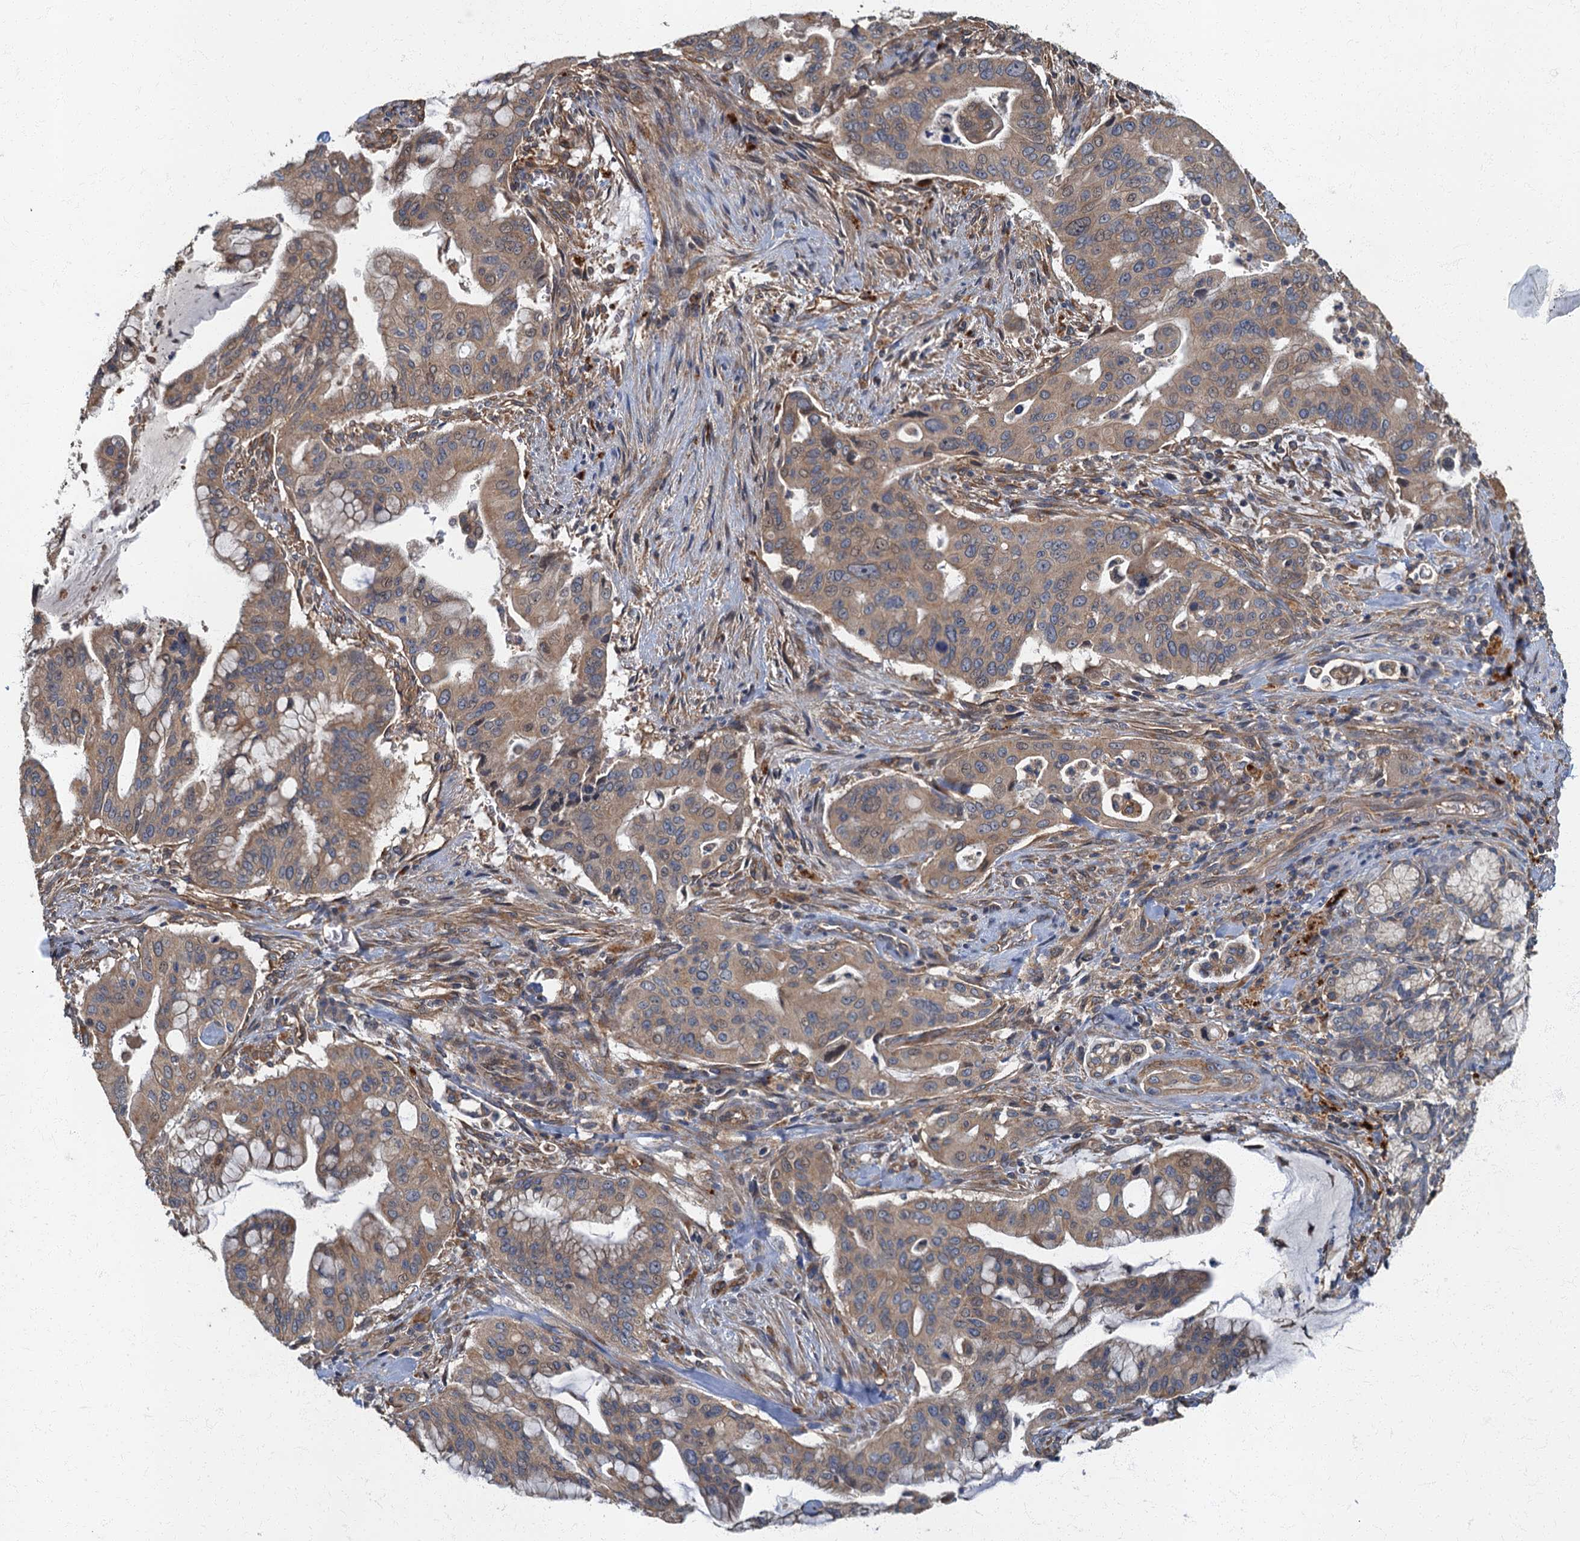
{"staining": {"intensity": "weak", "quantity": ">75%", "location": "cytoplasmic/membranous"}, "tissue": "pancreatic cancer", "cell_type": "Tumor cells", "image_type": "cancer", "snomed": [{"axis": "morphology", "description": "Adenocarcinoma, NOS"}, {"axis": "topography", "description": "Pancreas"}], "caption": "Weak cytoplasmic/membranous staining for a protein is present in about >75% of tumor cells of pancreatic adenocarcinoma using immunohistochemistry (IHC).", "gene": "ARL11", "patient": {"sex": "male", "age": 46}}